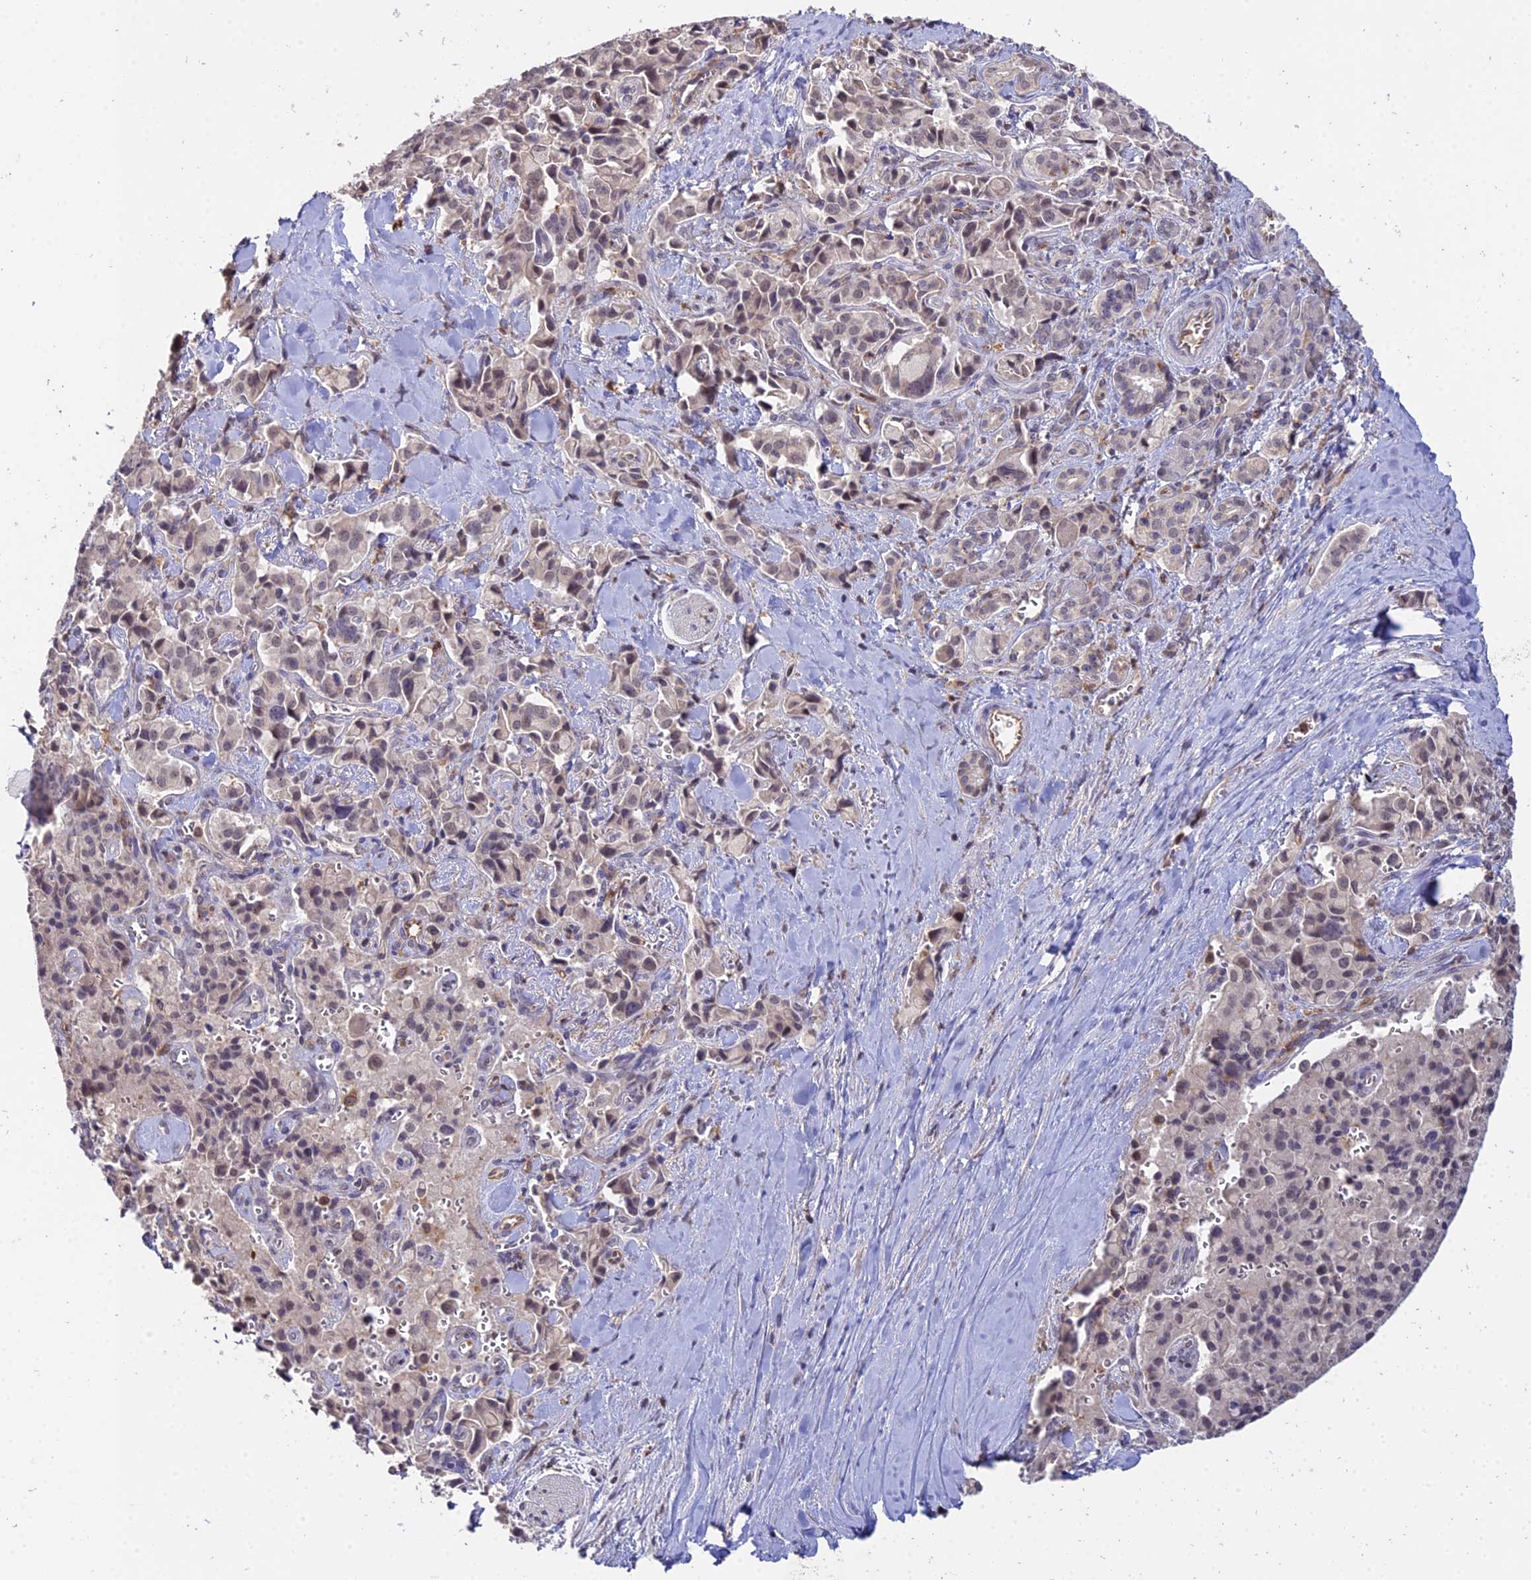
{"staining": {"intensity": "weak", "quantity": ">75%", "location": "nuclear"}, "tissue": "pancreatic cancer", "cell_type": "Tumor cells", "image_type": "cancer", "snomed": [{"axis": "morphology", "description": "Adenocarcinoma, NOS"}, {"axis": "topography", "description": "Pancreas"}], "caption": "Immunohistochemical staining of adenocarcinoma (pancreatic) demonstrates weak nuclear protein staining in approximately >75% of tumor cells.", "gene": "TPRX1", "patient": {"sex": "male", "age": 65}}